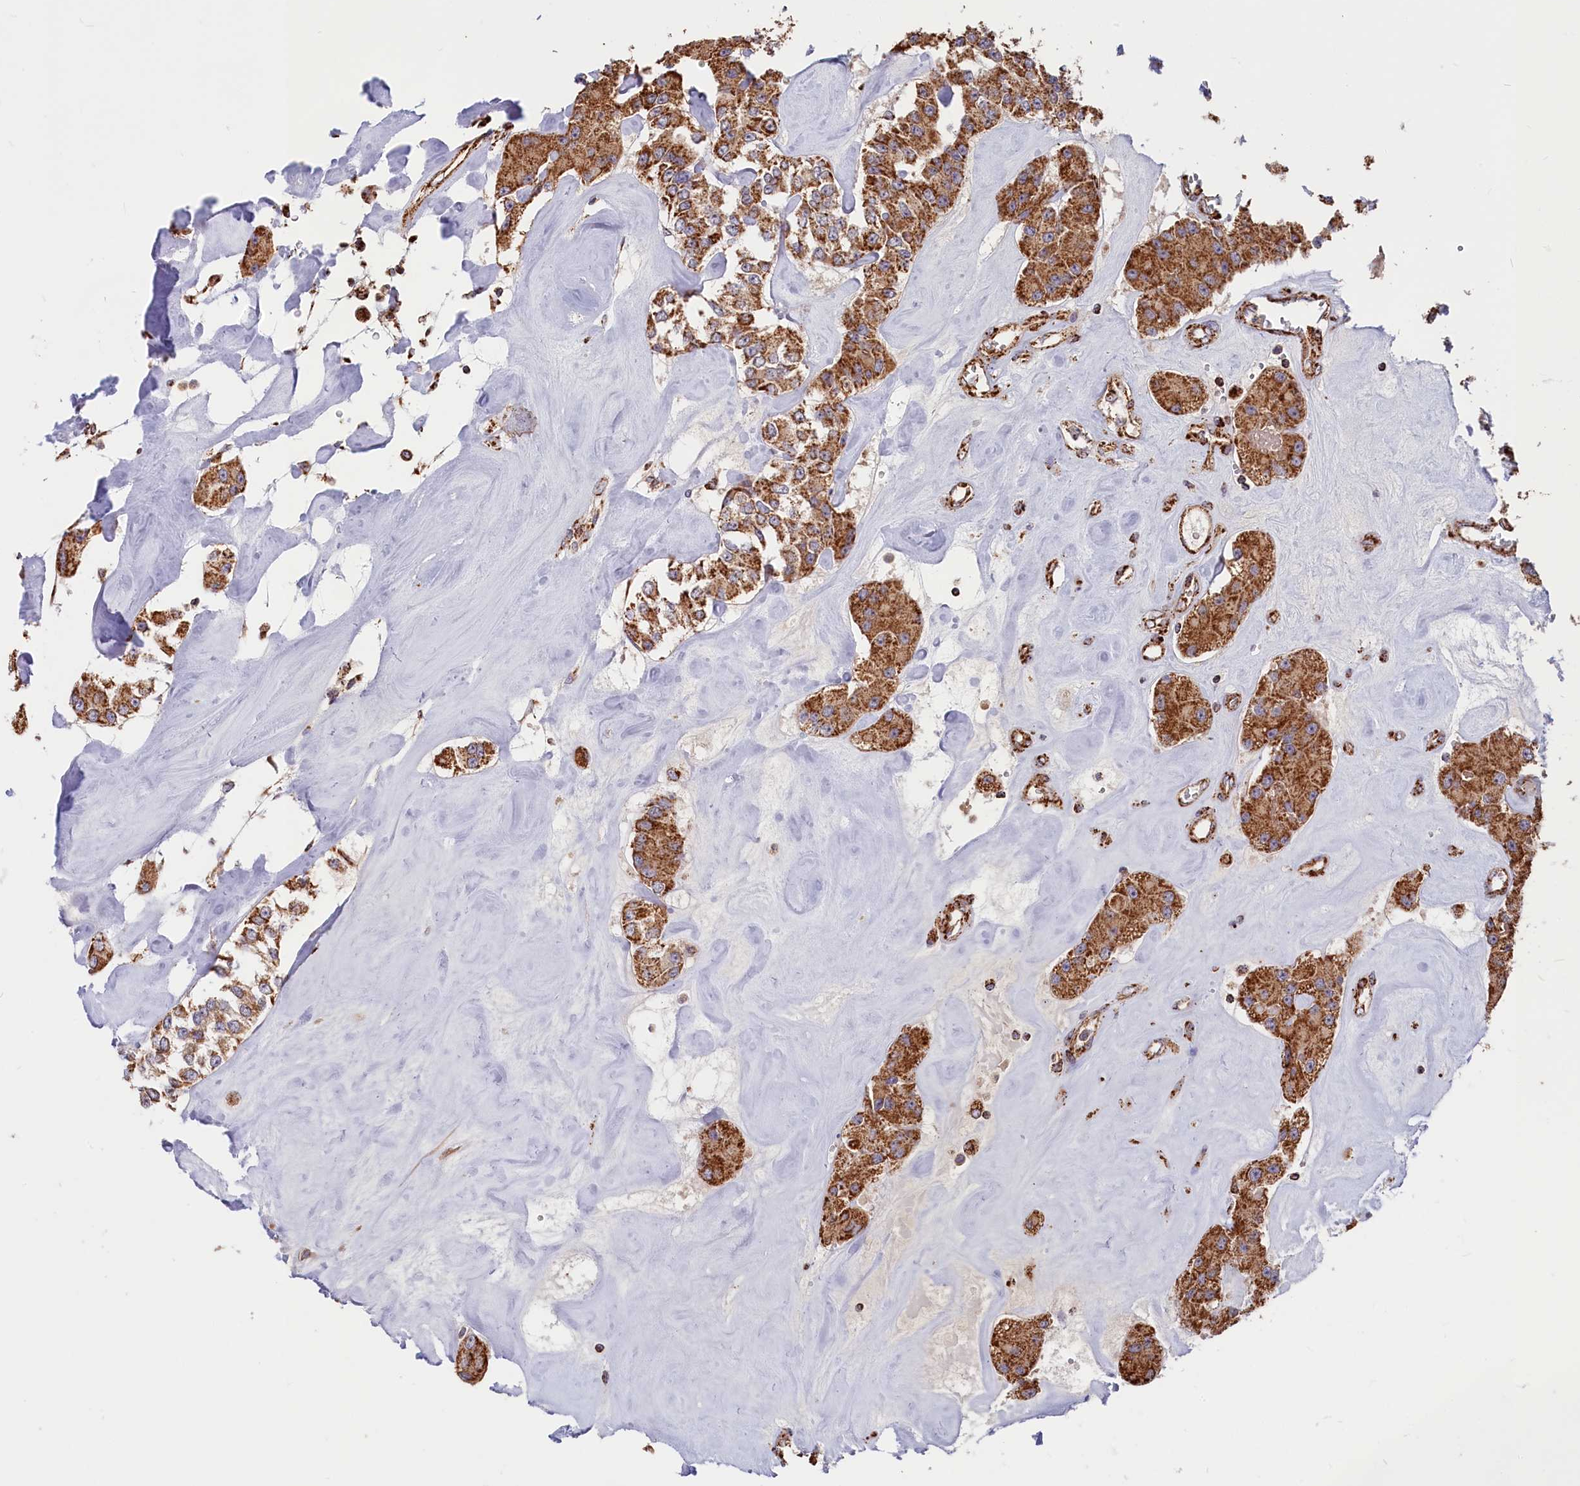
{"staining": {"intensity": "strong", "quantity": ">75%", "location": "cytoplasmic/membranous"}, "tissue": "carcinoid", "cell_type": "Tumor cells", "image_type": "cancer", "snomed": [{"axis": "morphology", "description": "Carcinoid, malignant, NOS"}, {"axis": "topography", "description": "Pancreas"}], "caption": "This histopathology image demonstrates carcinoid (malignant) stained with immunohistochemistry to label a protein in brown. The cytoplasmic/membranous of tumor cells show strong positivity for the protein. Nuclei are counter-stained blue.", "gene": "MACROD1", "patient": {"sex": "male", "age": 41}}